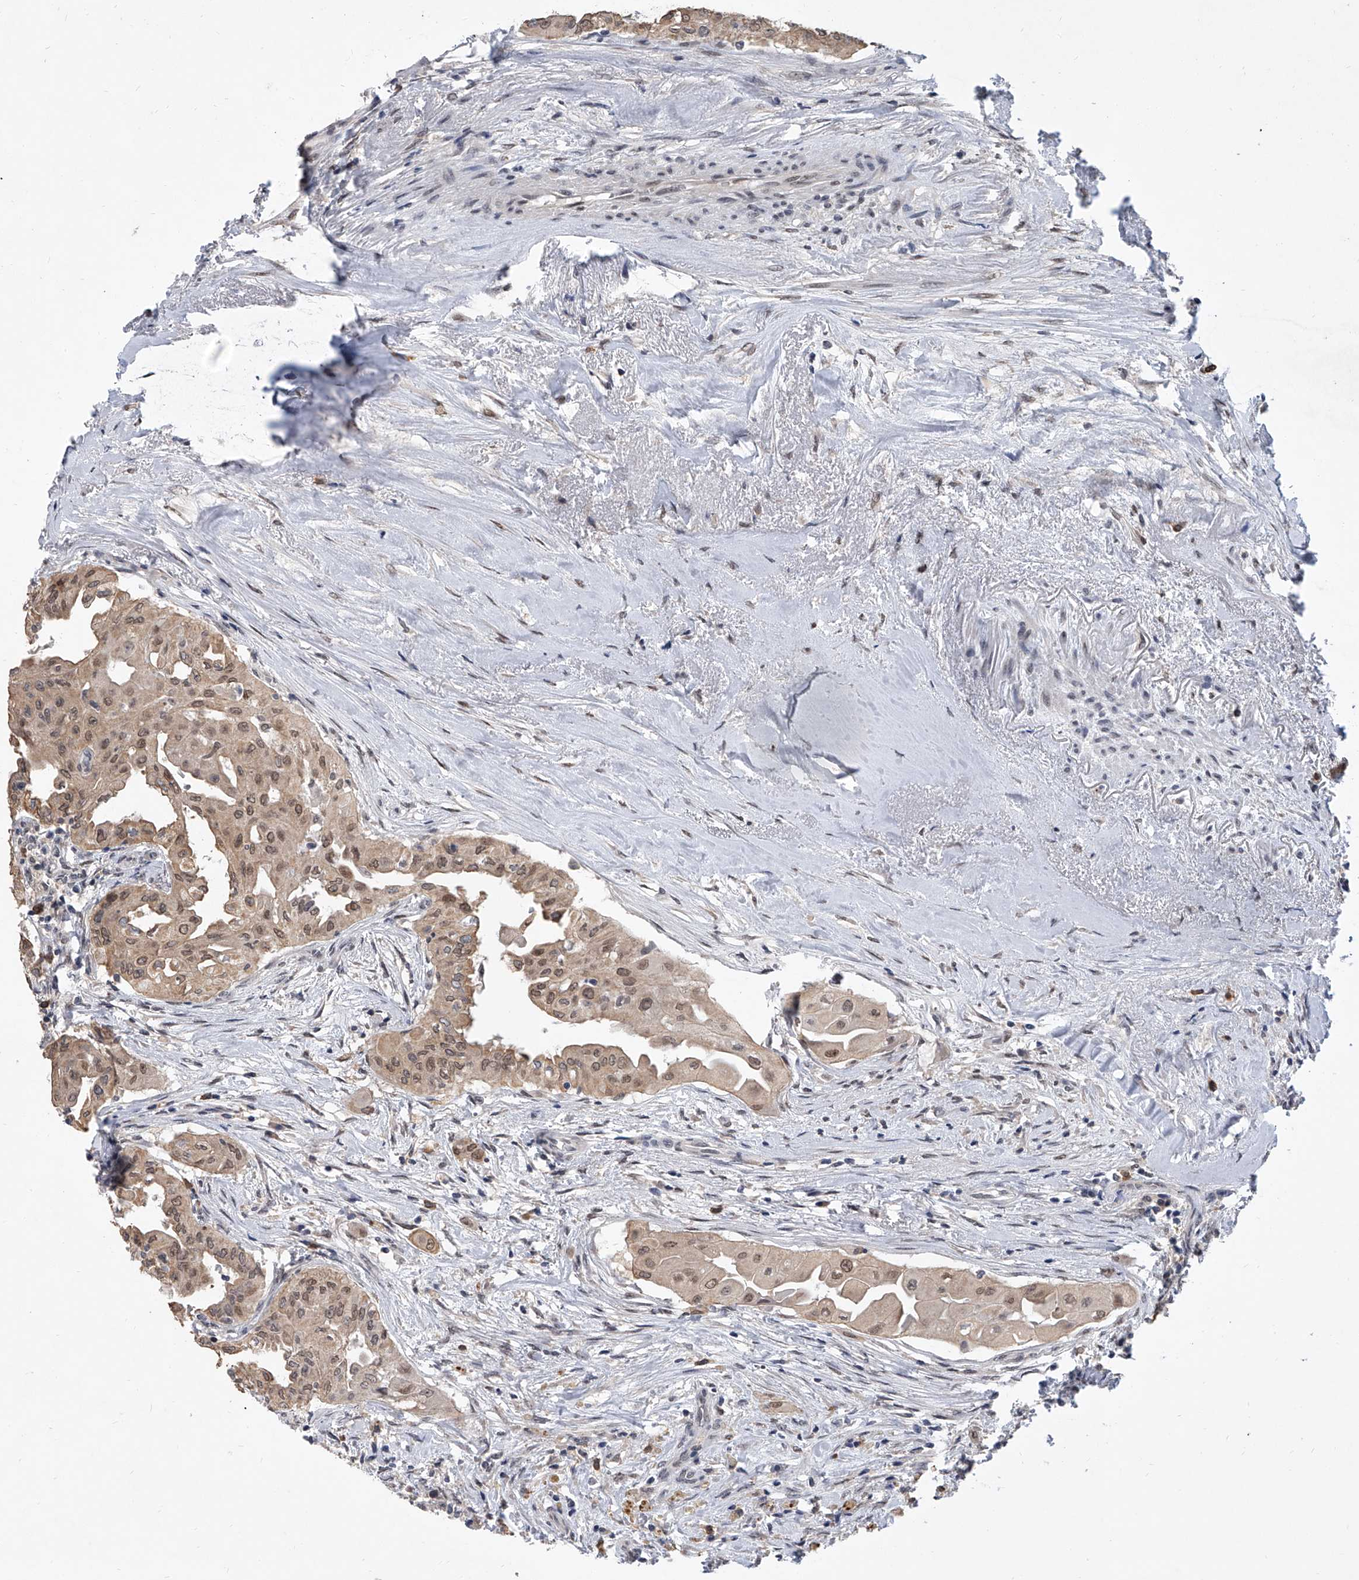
{"staining": {"intensity": "moderate", "quantity": ">75%", "location": "cytoplasmic/membranous,nuclear"}, "tissue": "thyroid cancer", "cell_type": "Tumor cells", "image_type": "cancer", "snomed": [{"axis": "morphology", "description": "Papillary adenocarcinoma, NOS"}, {"axis": "topography", "description": "Thyroid gland"}], "caption": "Thyroid cancer (papillary adenocarcinoma) was stained to show a protein in brown. There is medium levels of moderate cytoplasmic/membranous and nuclear positivity in about >75% of tumor cells. Immunohistochemistry (ihc) stains the protein of interest in brown and the nuclei are stained blue.", "gene": "BHLHE23", "patient": {"sex": "female", "age": 59}}